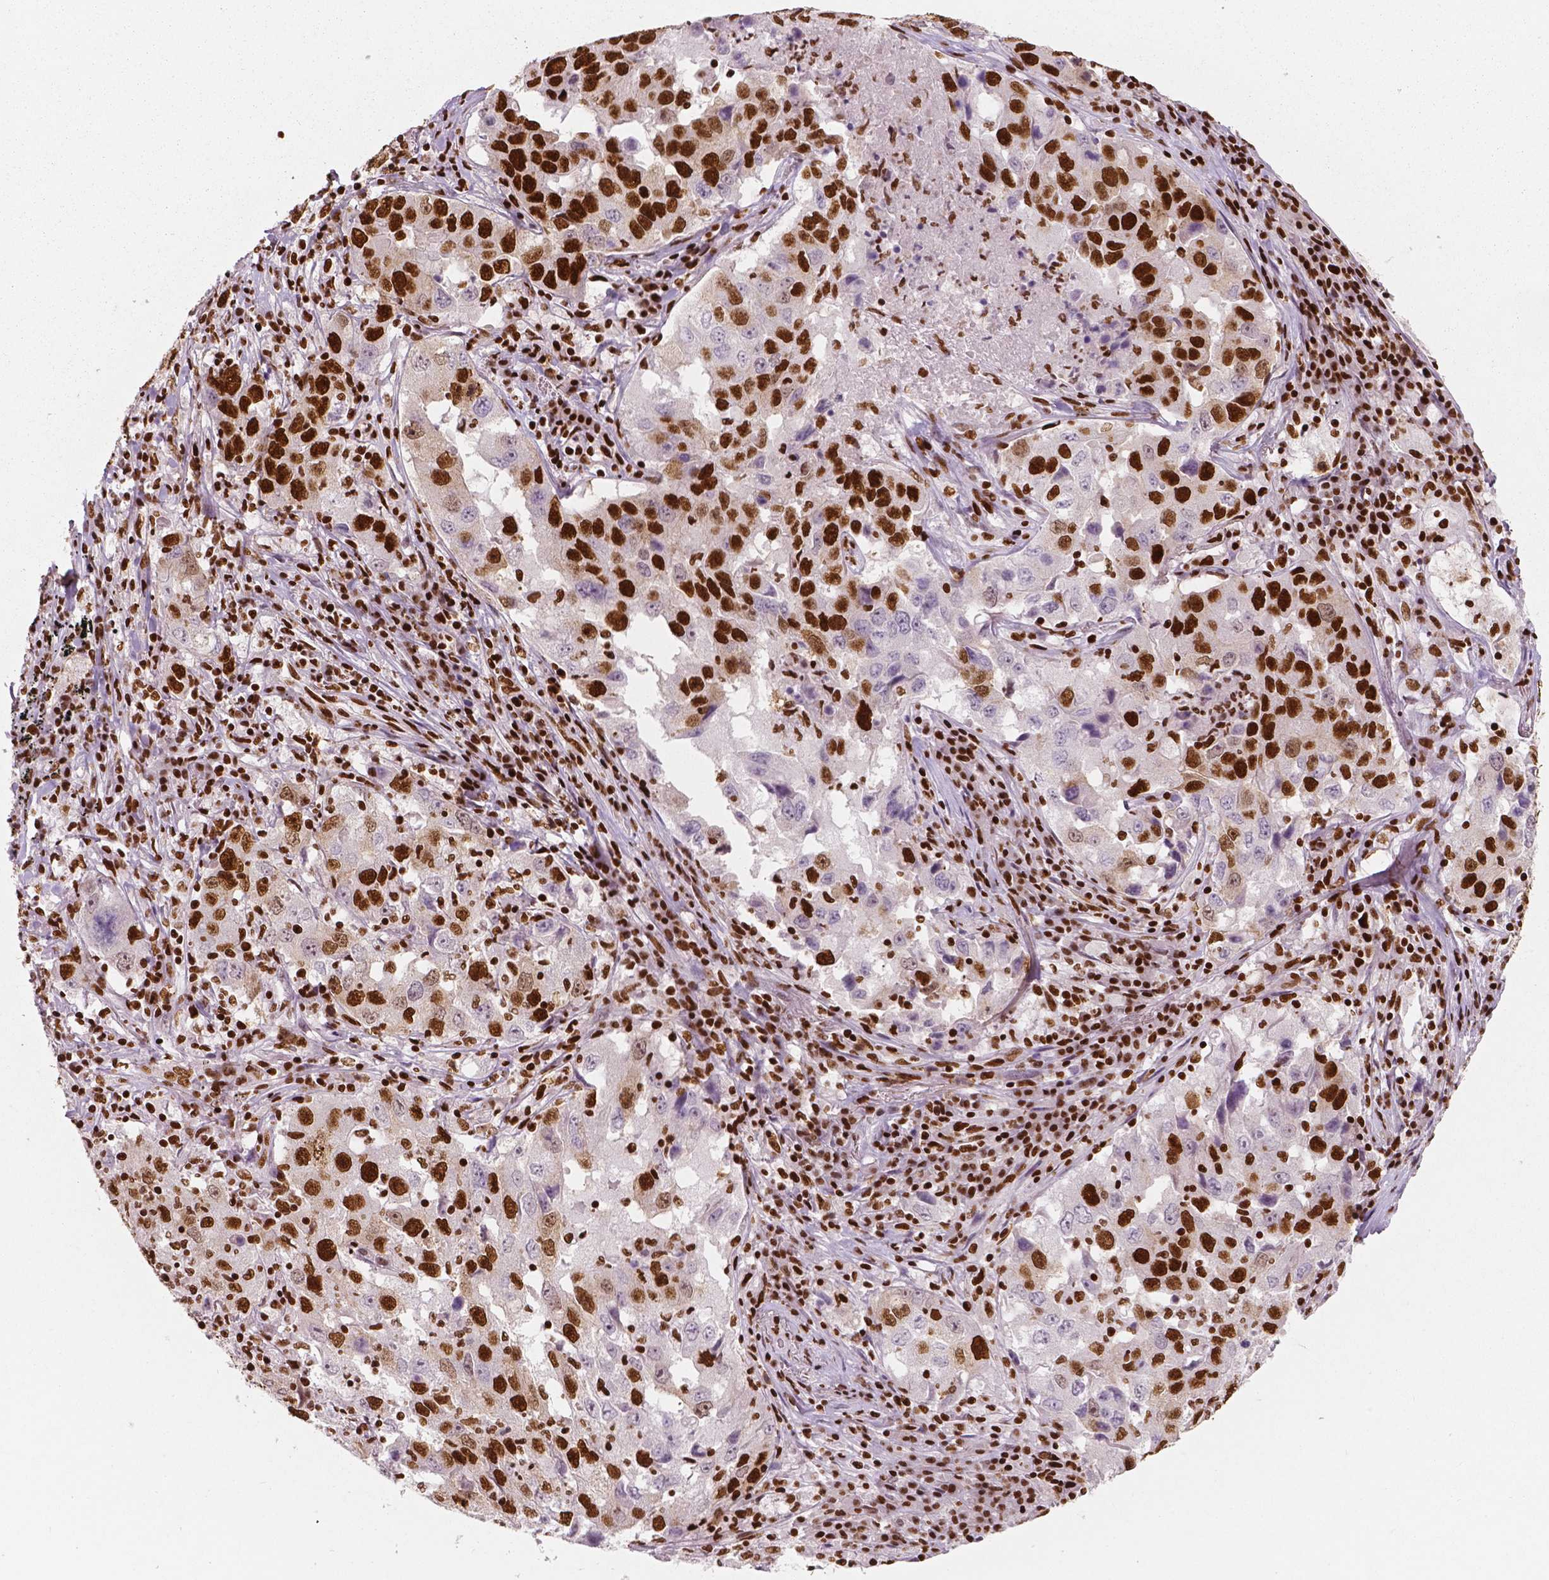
{"staining": {"intensity": "strong", "quantity": ">75%", "location": "nuclear"}, "tissue": "lung cancer", "cell_type": "Tumor cells", "image_type": "cancer", "snomed": [{"axis": "morphology", "description": "Adenocarcinoma, NOS"}, {"axis": "topography", "description": "Lung"}], "caption": "Immunohistochemical staining of lung cancer (adenocarcinoma) demonstrates high levels of strong nuclear protein staining in approximately >75% of tumor cells.", "gene": "BRD4", "patient": {"sex": "male", "age": 73}}